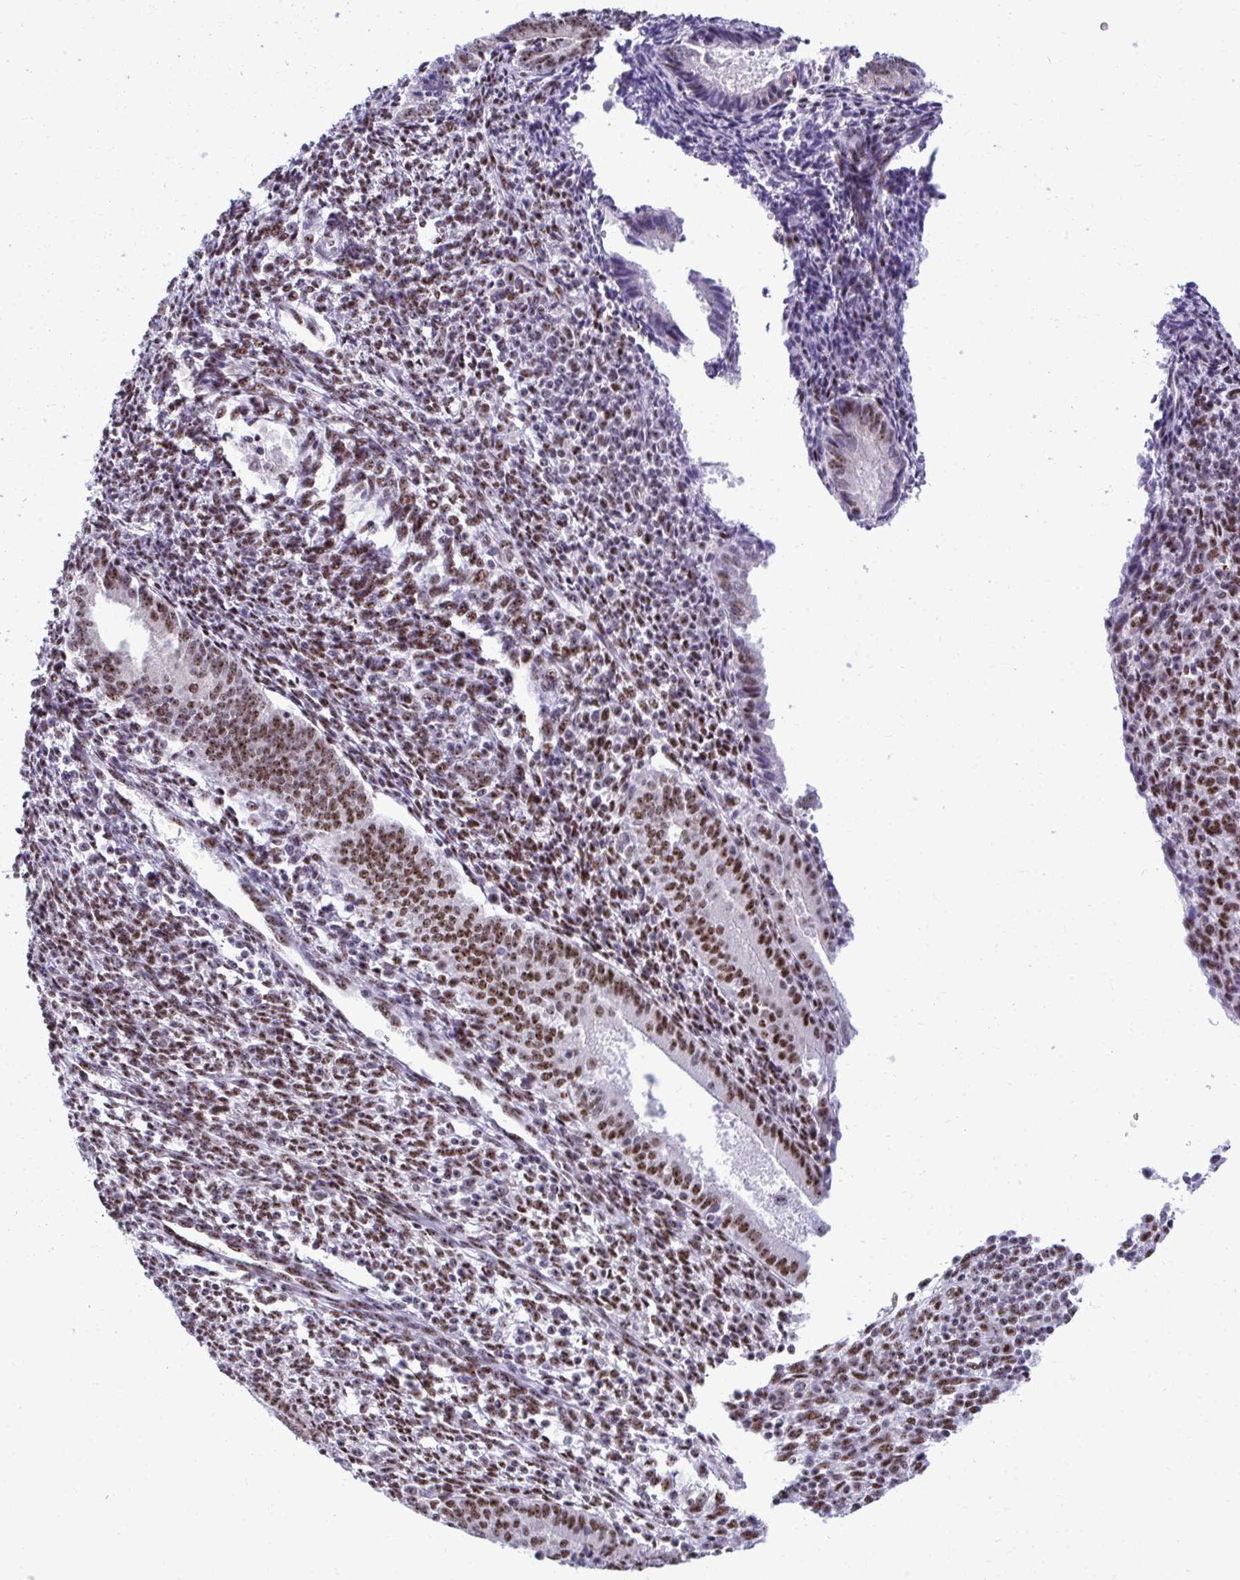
{"staining": {"intensity": "strong", "quantity": "25%-75%", "location": "nuclear"}, "tissue": "endometrium", "cell_type": "Cells in endometrial stroma", "image_type": "normal", "snomed": [{"axis": "morphology", "description": "Normal tissue, NOS"}, {"axis": "topography", "description": "Endometrium"}], "caption": "Human endometrium stained with a brown dye displays strong nuclear positive staining in approximately 25%-75% of cells in endometrial stroma.", "gene": "PELP1", "patient": {"sex": "female", "age": 41}}